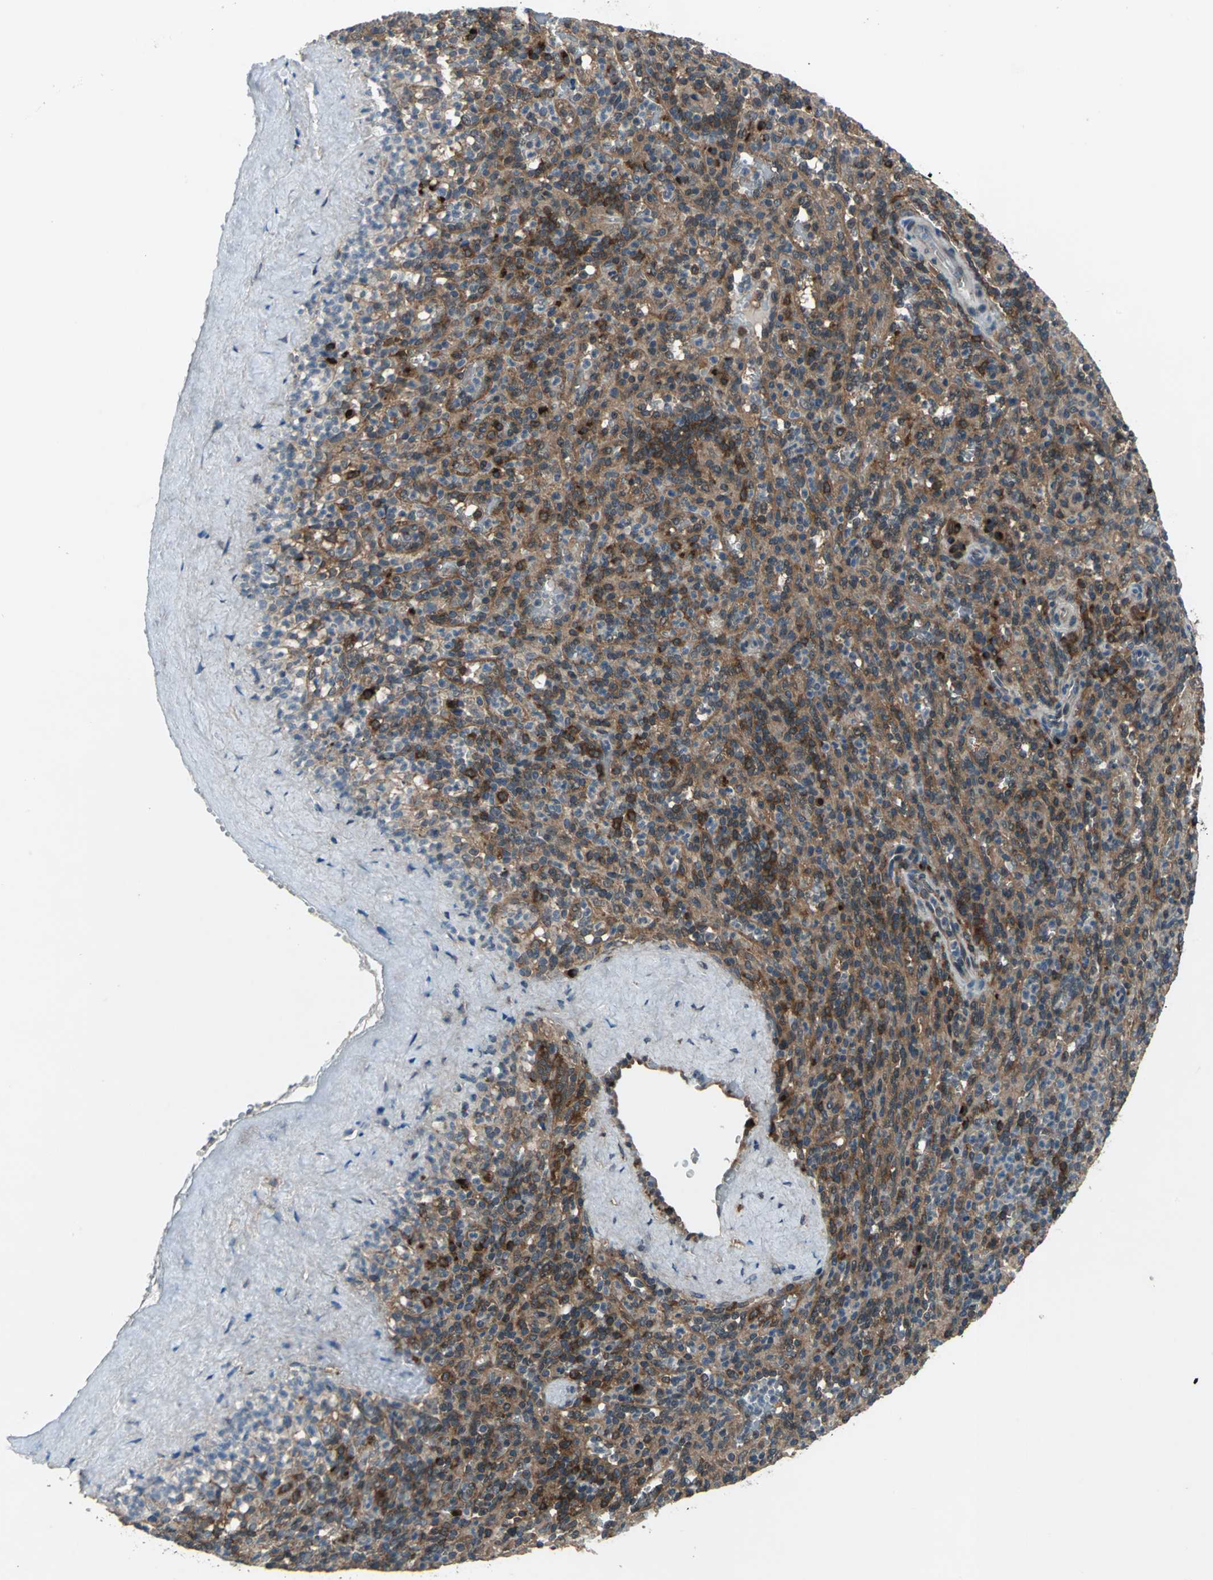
{"staining": {"intensity": "strong", "quantity": "25%-75%", "location": "cytoplasmic/membranous"}, "tissue": "spleen", "cell_type": "Cells in red pulp", "image_type": "normal", "snomed": [{"axis": "morphology", "description": "Normal tissue, NOS"}, {"axis": "topography", "description": "Spleen"}], "caption": "Immunohistochemical staining of normal spleen exhibits 25%-75% levels of strong cytoplasmic/membranous protein positivity in approximately 25%-75% of cells in red pulp.", "gene": "NFKBIE", "patient": {"sex": "male", "age": 36}}